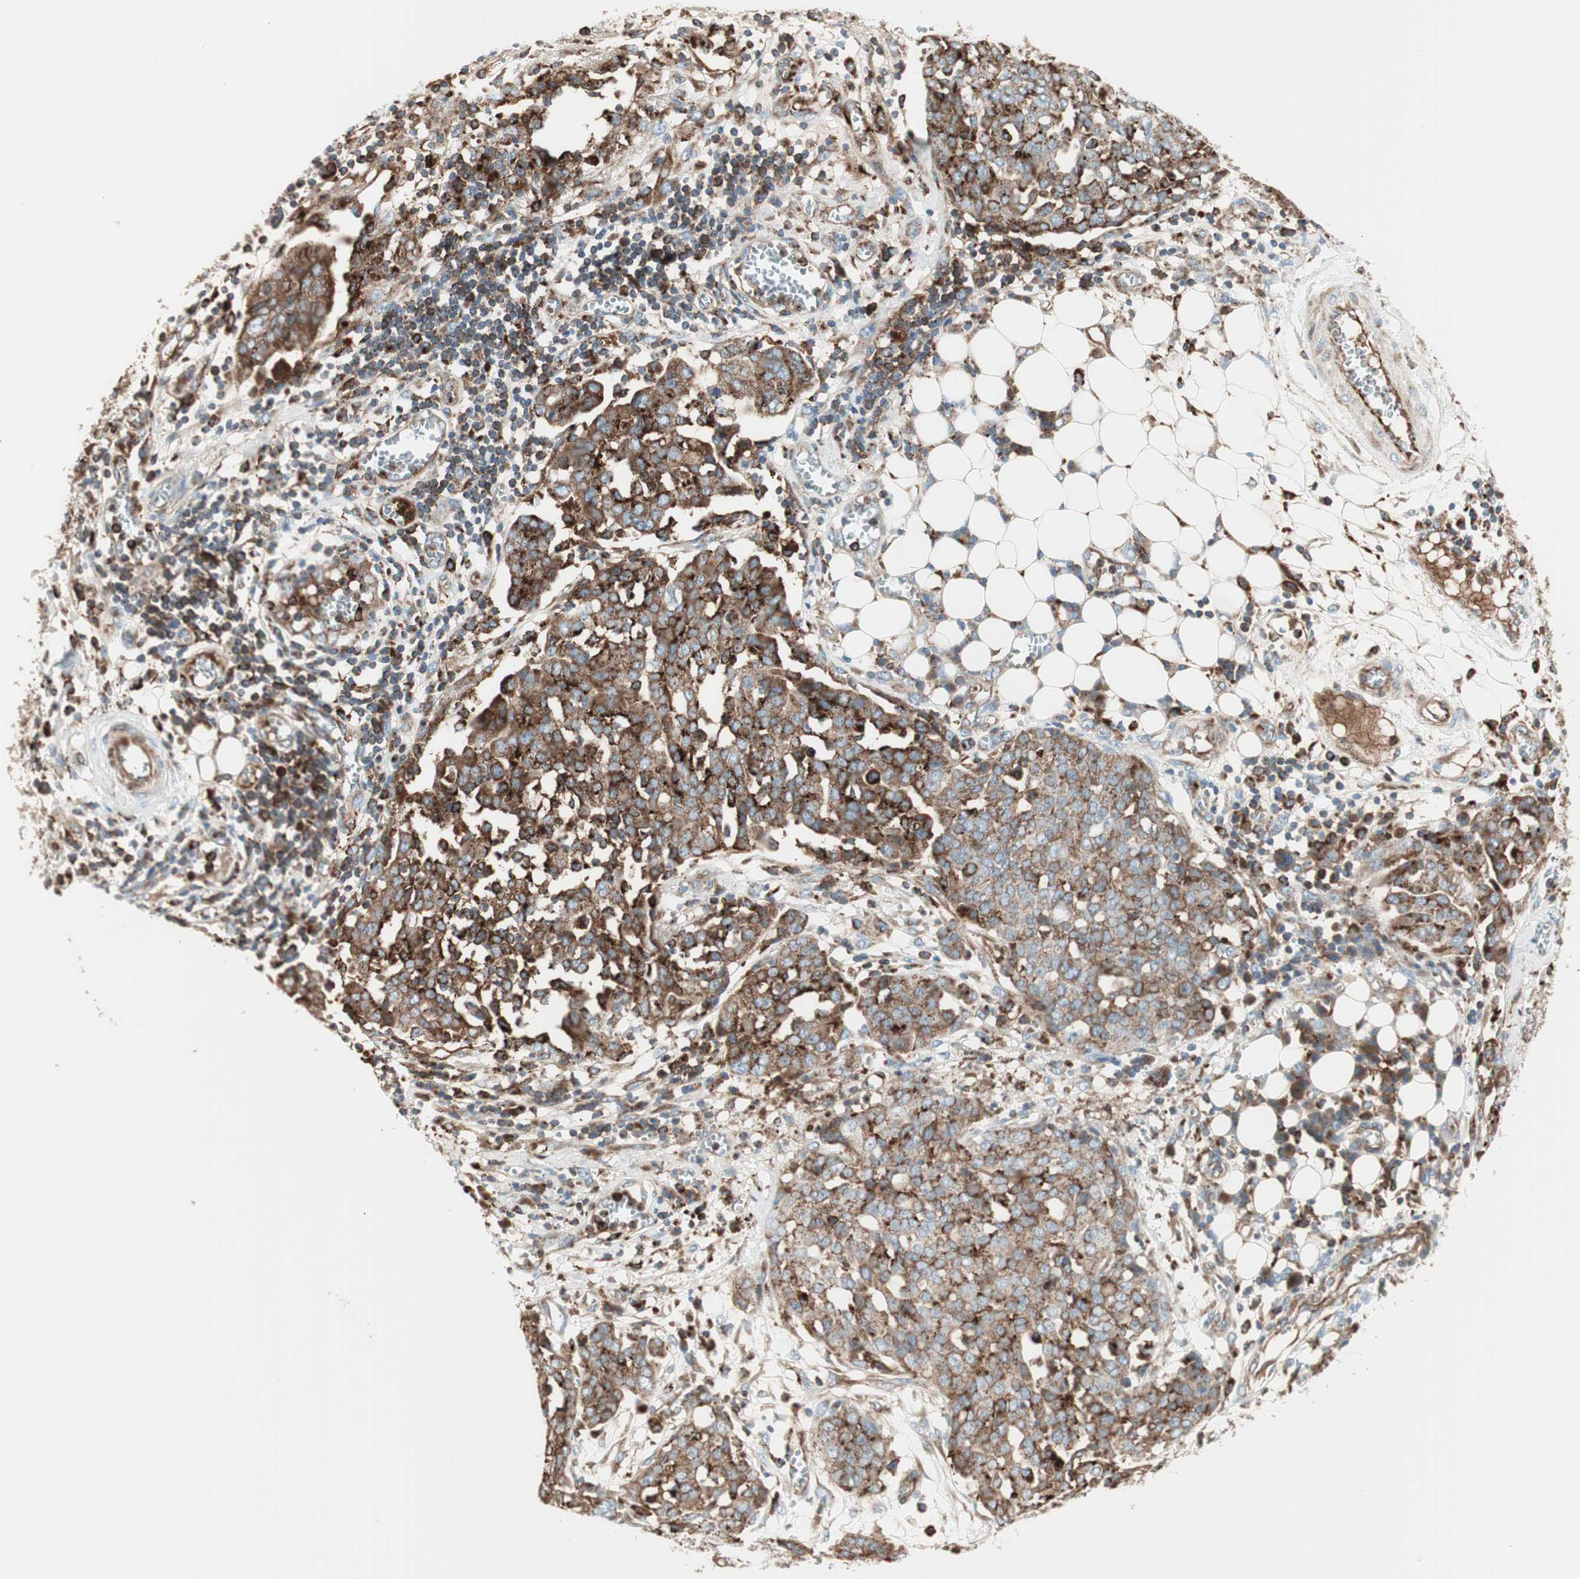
{"staining": {"intensity": "moderate", "quantity": "<25%", "location": "cytoplasmic/membranous"}, "tissue": "ovarian cancer", "cell_type": "Tumor cells", "image_type": "cancer", "snomed": [{"axis": "morphology", "description": "Cystadenocarcinoma, serous, NOS"}, {"axis": "topography", "description": "Soft tissue"}, {"axis": "topography", "description": "Ovary"}], "caption": "A low amount of moderate cytoplasmic/membranous expression is present in about <25% of tumor cells in ovarian cancer tissue.", "gene": "ATP6V1G1", "patient": {"sex": "female", "age": 57}}